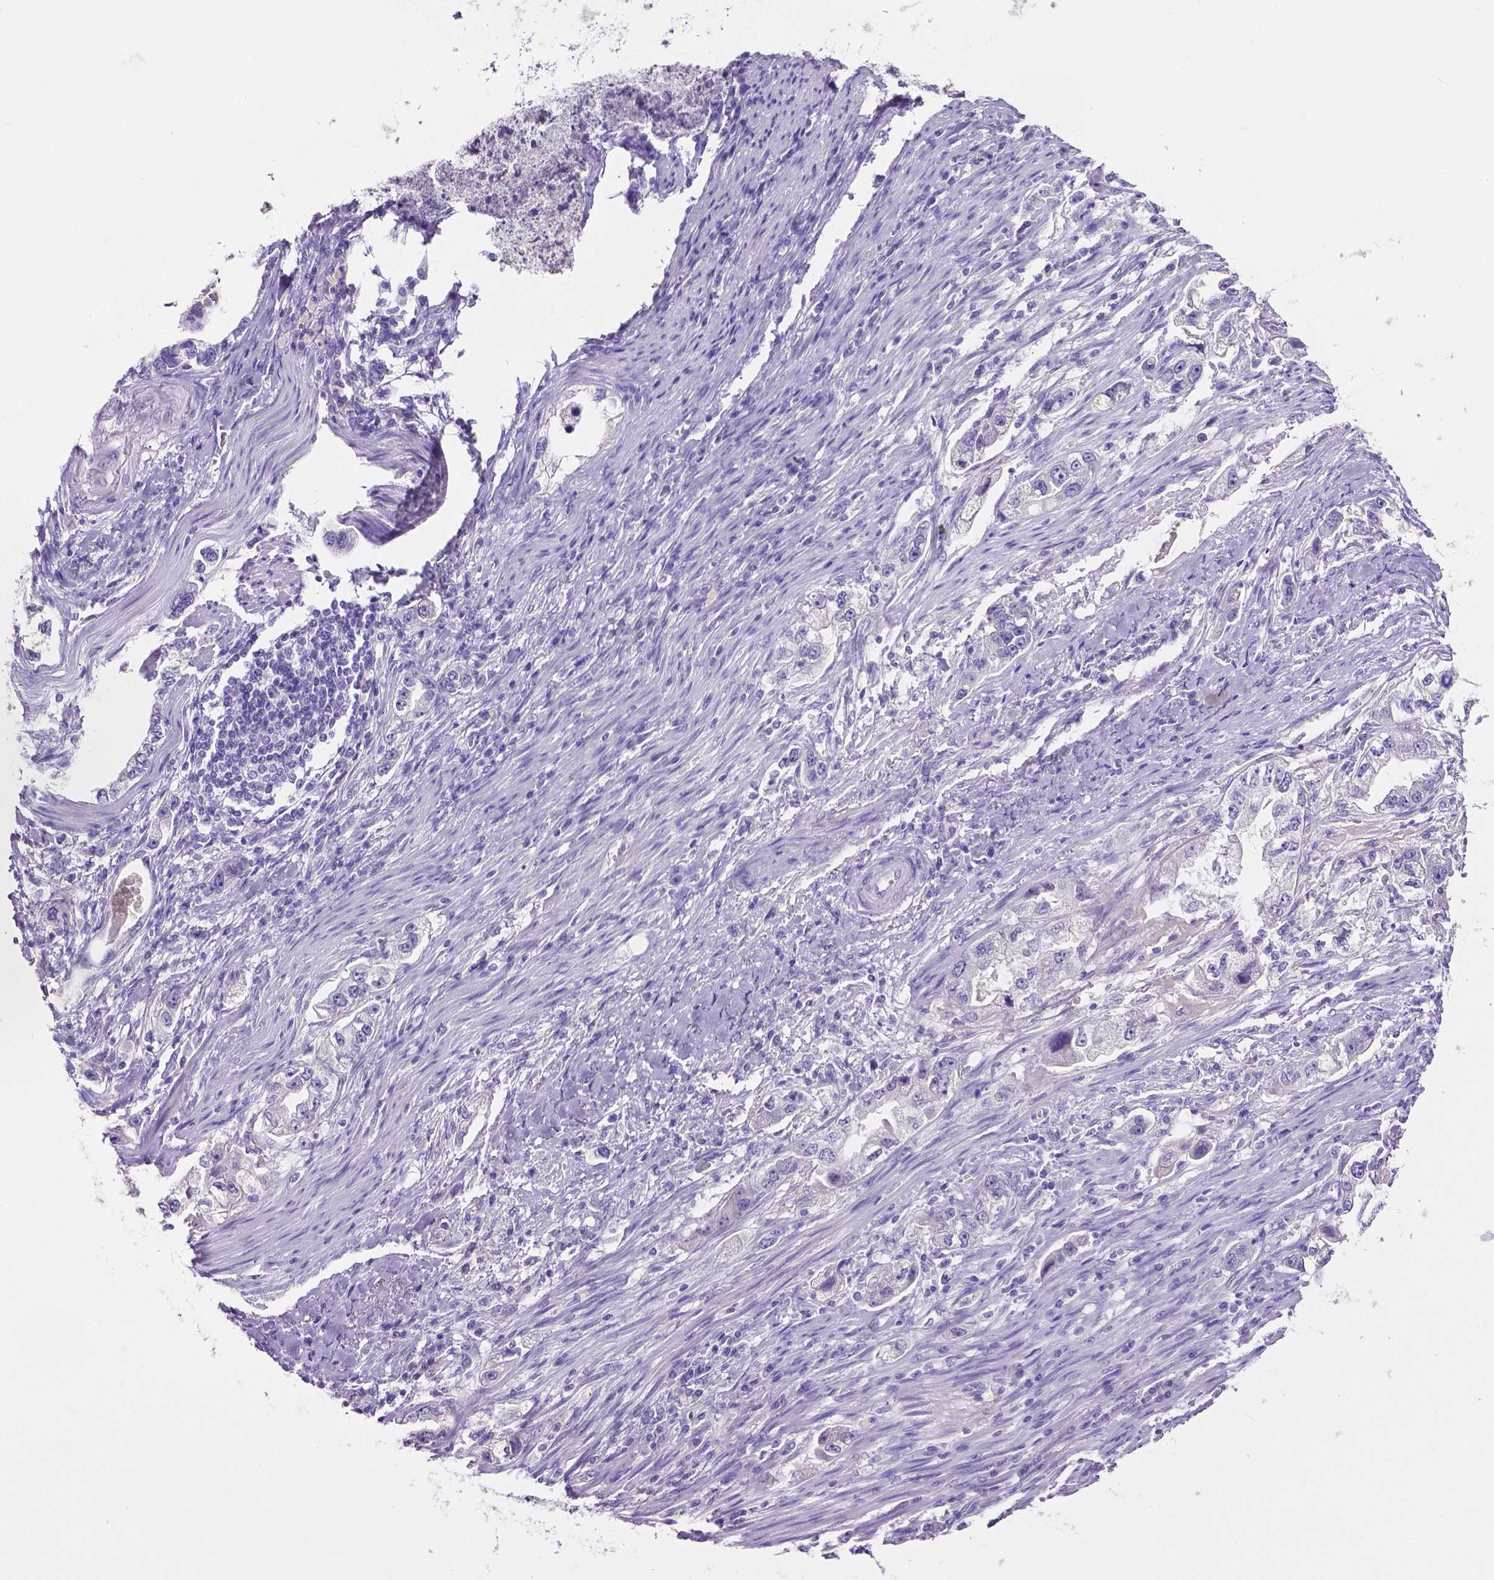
{"staining": {"intensity": "negative", "quantity": "none", "location": "none"}, "tissue": "stomach cancer", "cell_type": "Tumor cells", "image_type": "cancer", "snomed": [{"axis": "morphology", "description": "Adenocarcinoma, NOS"}, {"axis": "topography", "description": "Stomach, lower"}], "caption": "Immunohistochemistry micrograph of neoplastic tissue: human stomach adenocarcinoma stained with DAB displays no significant protein staining in tumor cells.", "gene": "SLC22A2", "patient": {"sex": "female", "age": 93}}